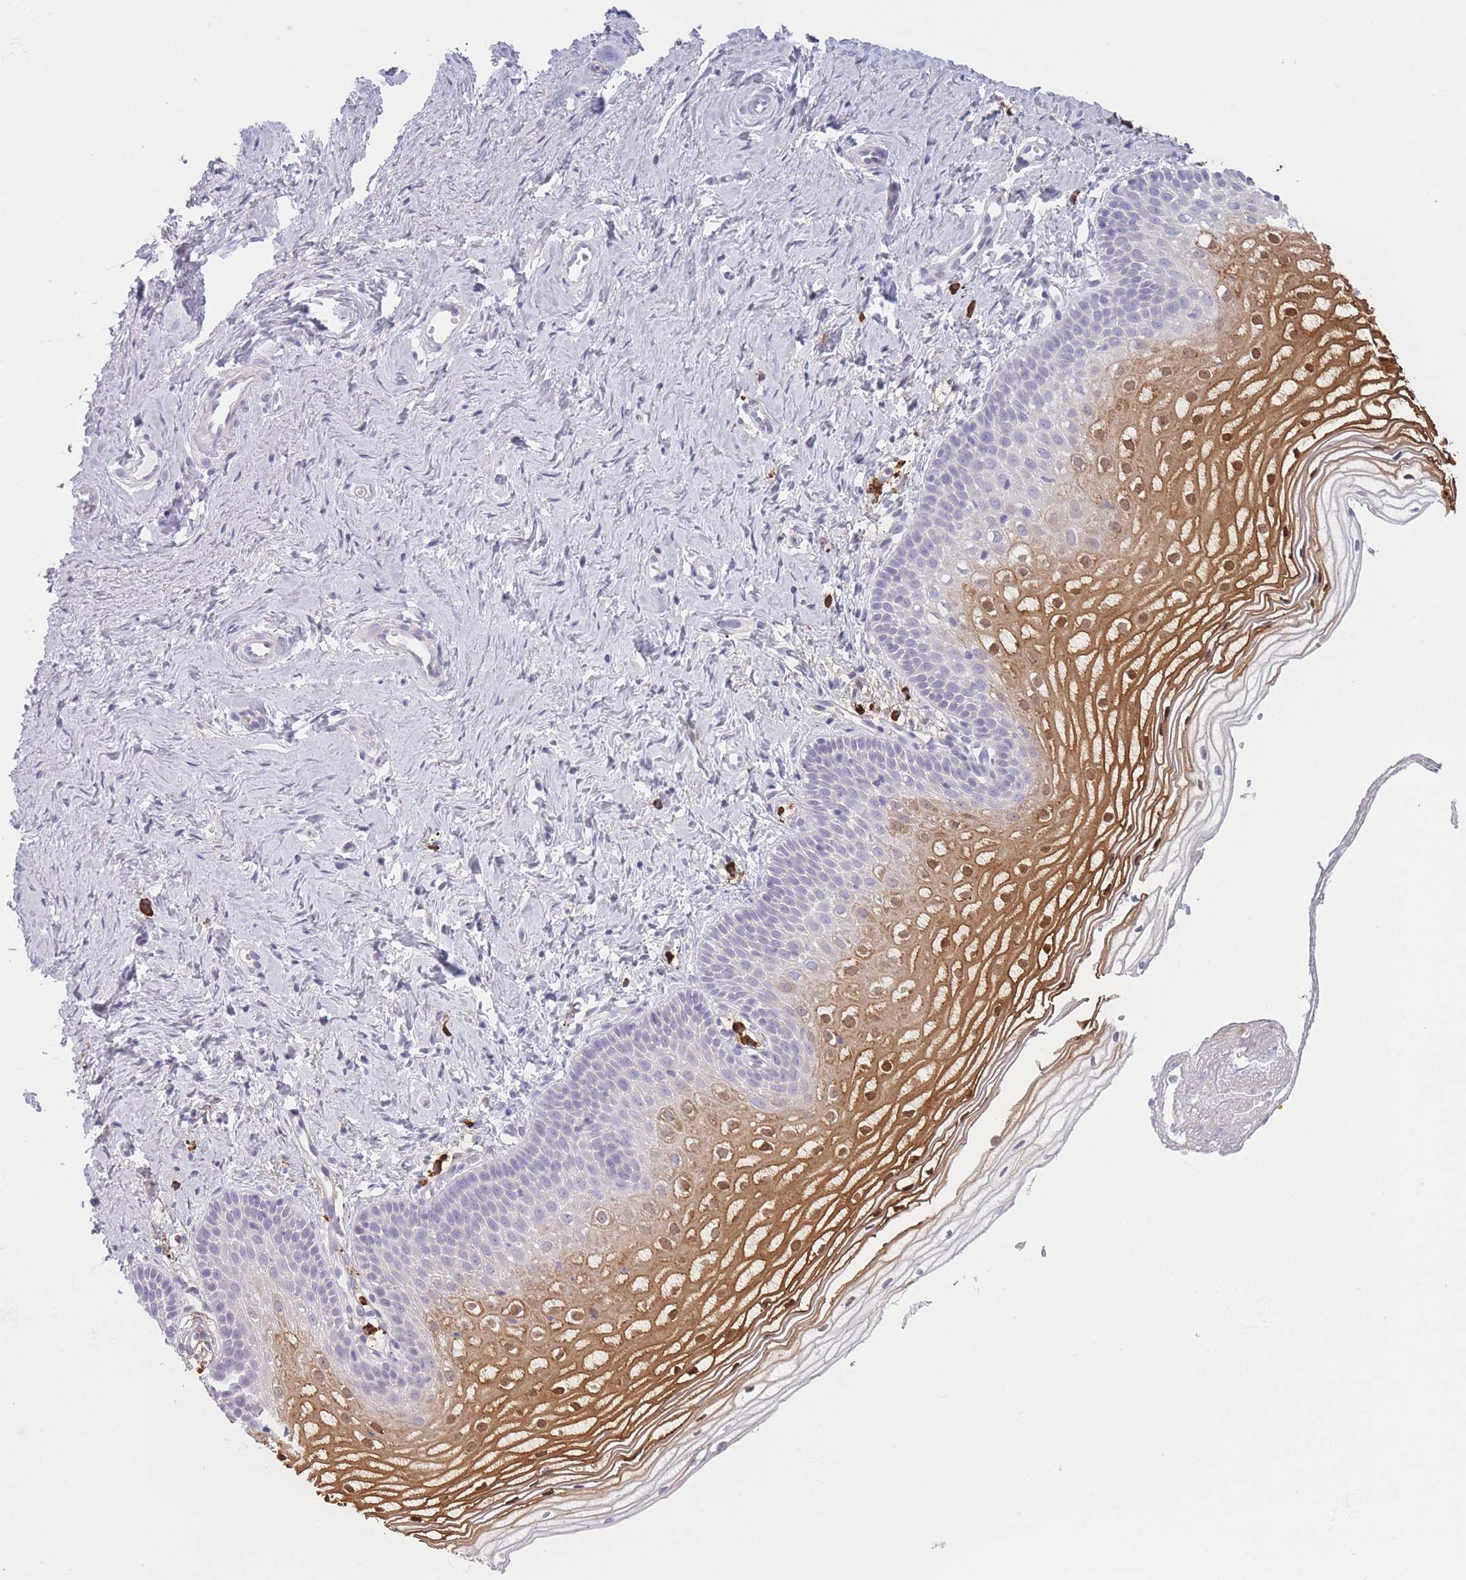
{"staining": {"intensity": "moderate", "quantity": "25%-75%", "location": "cytoplasmic/membranous,nuclear"}, "tissue": "vagina", "cell_type": "Squamous epithelial cells", "image_type": "normal", "snomed": [{"axis": "morphology", "description": "Normal tissue, NOS"}, {"axis": "topography", "description": "Vagina"}], "caption": "A brown stain shows moderate cytoplasmic/membranous,nuclear positivity of a protein in squamous epithelial cells of unremarkable human vagina. The staining is performed using DAB brown chromogen to label protein expression. The nuclei are counter-stained blue using hematoxylin.", "gene": "PLEKHG2", "patient": {"sex": "female", "age": 56}}